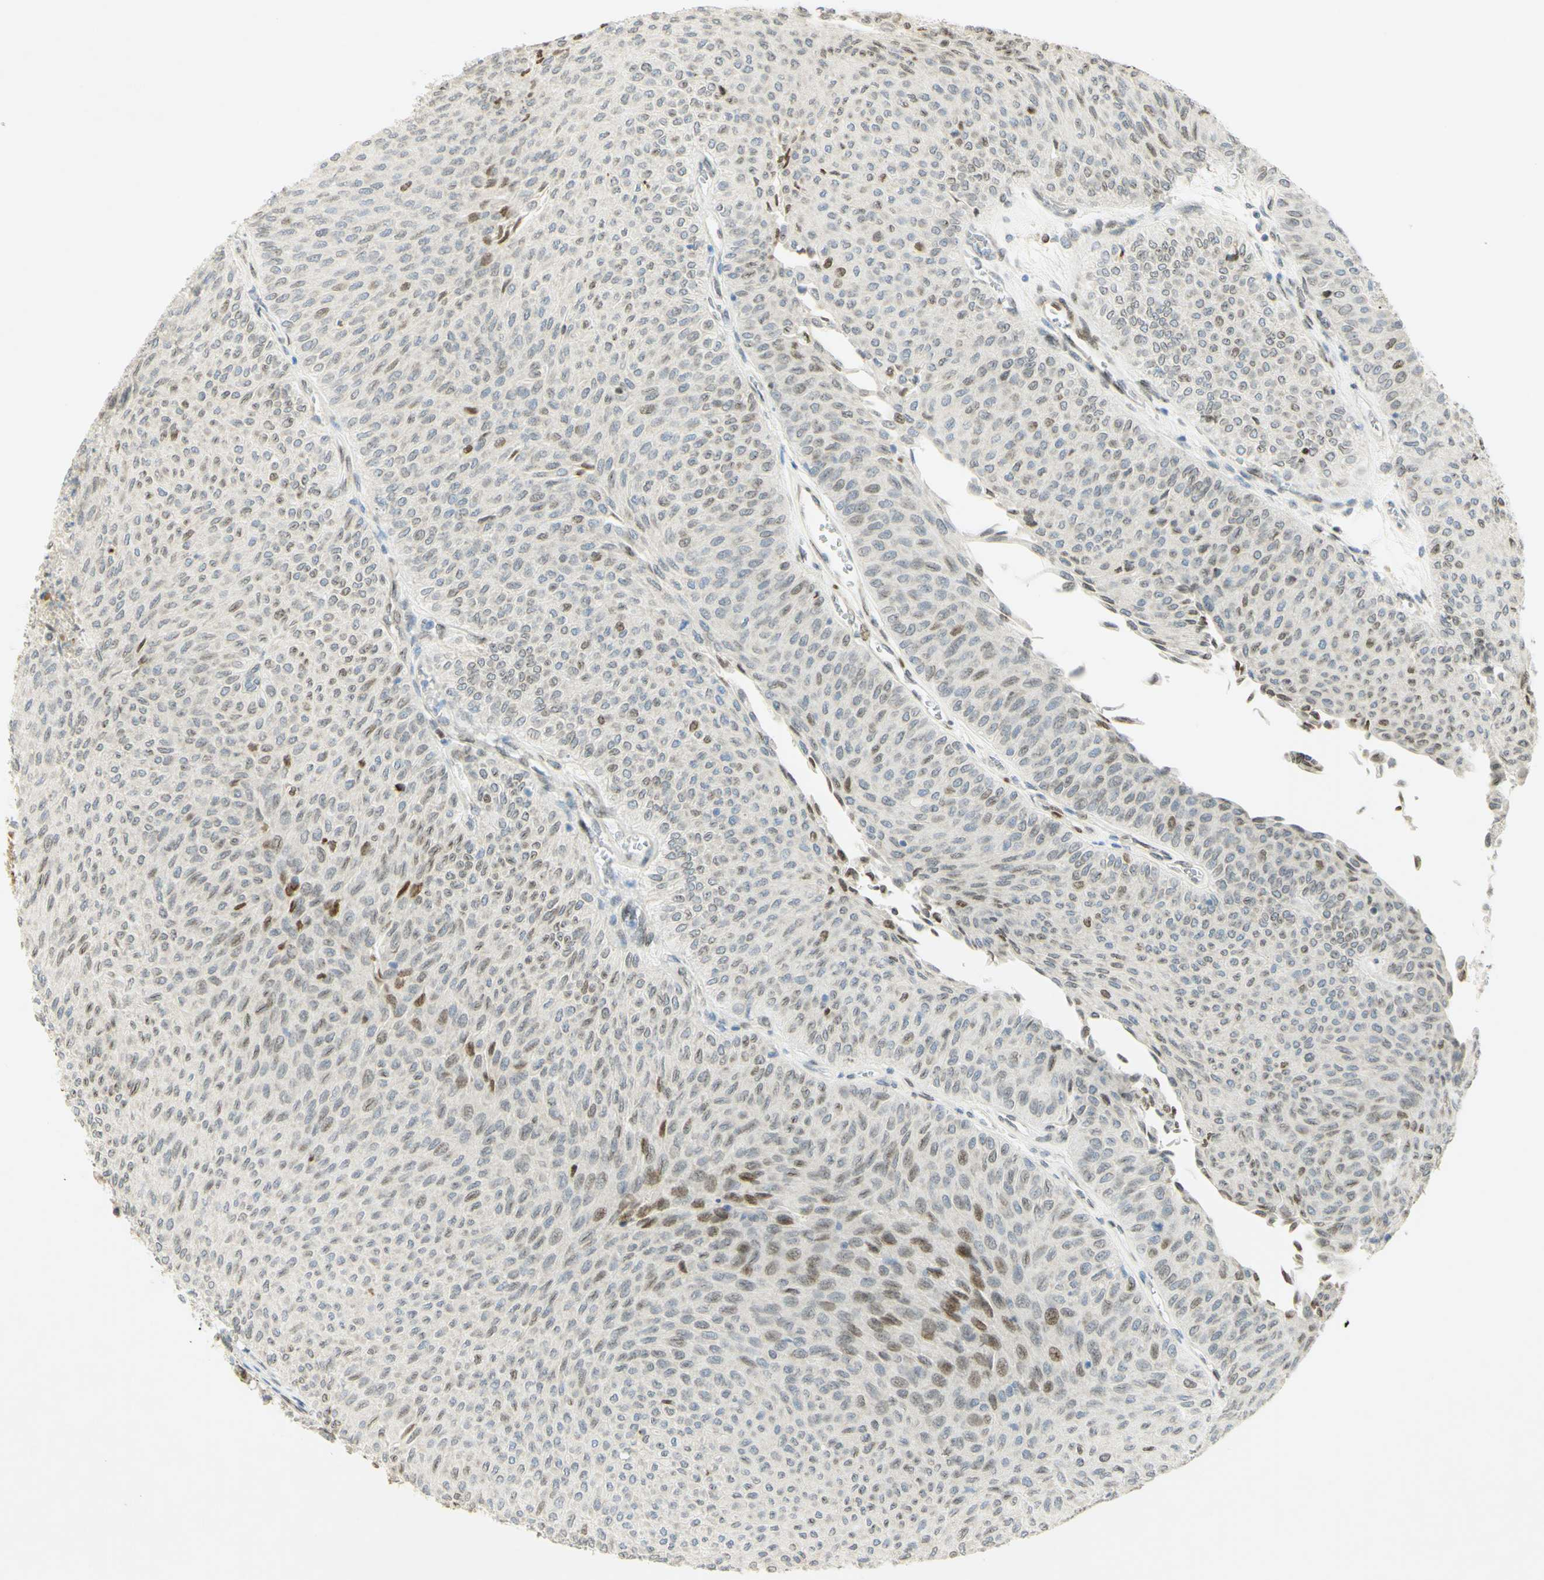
{"staining": {"intensity": "moderate", "quantity": "<25%", "location": "nuclear"}, "tissue": "urothelial cancer", "cell_type": "Tumor cells", "image_type": "cancer", "snomed": [{"axis": "morphology", "description": "Urothelial carcinoma, Low grade"}, {"axis": "topography", "description": "Urinary bladder"}], "caption": "This image reveals immunohistochemistry (IHC) staining of human low-grade urothelial carcinoma, with low moderate nuclear expression in approximately <25% of tumor cells.", "gene": "E2F1", "patient": {"sex": "male", "age": 78}}